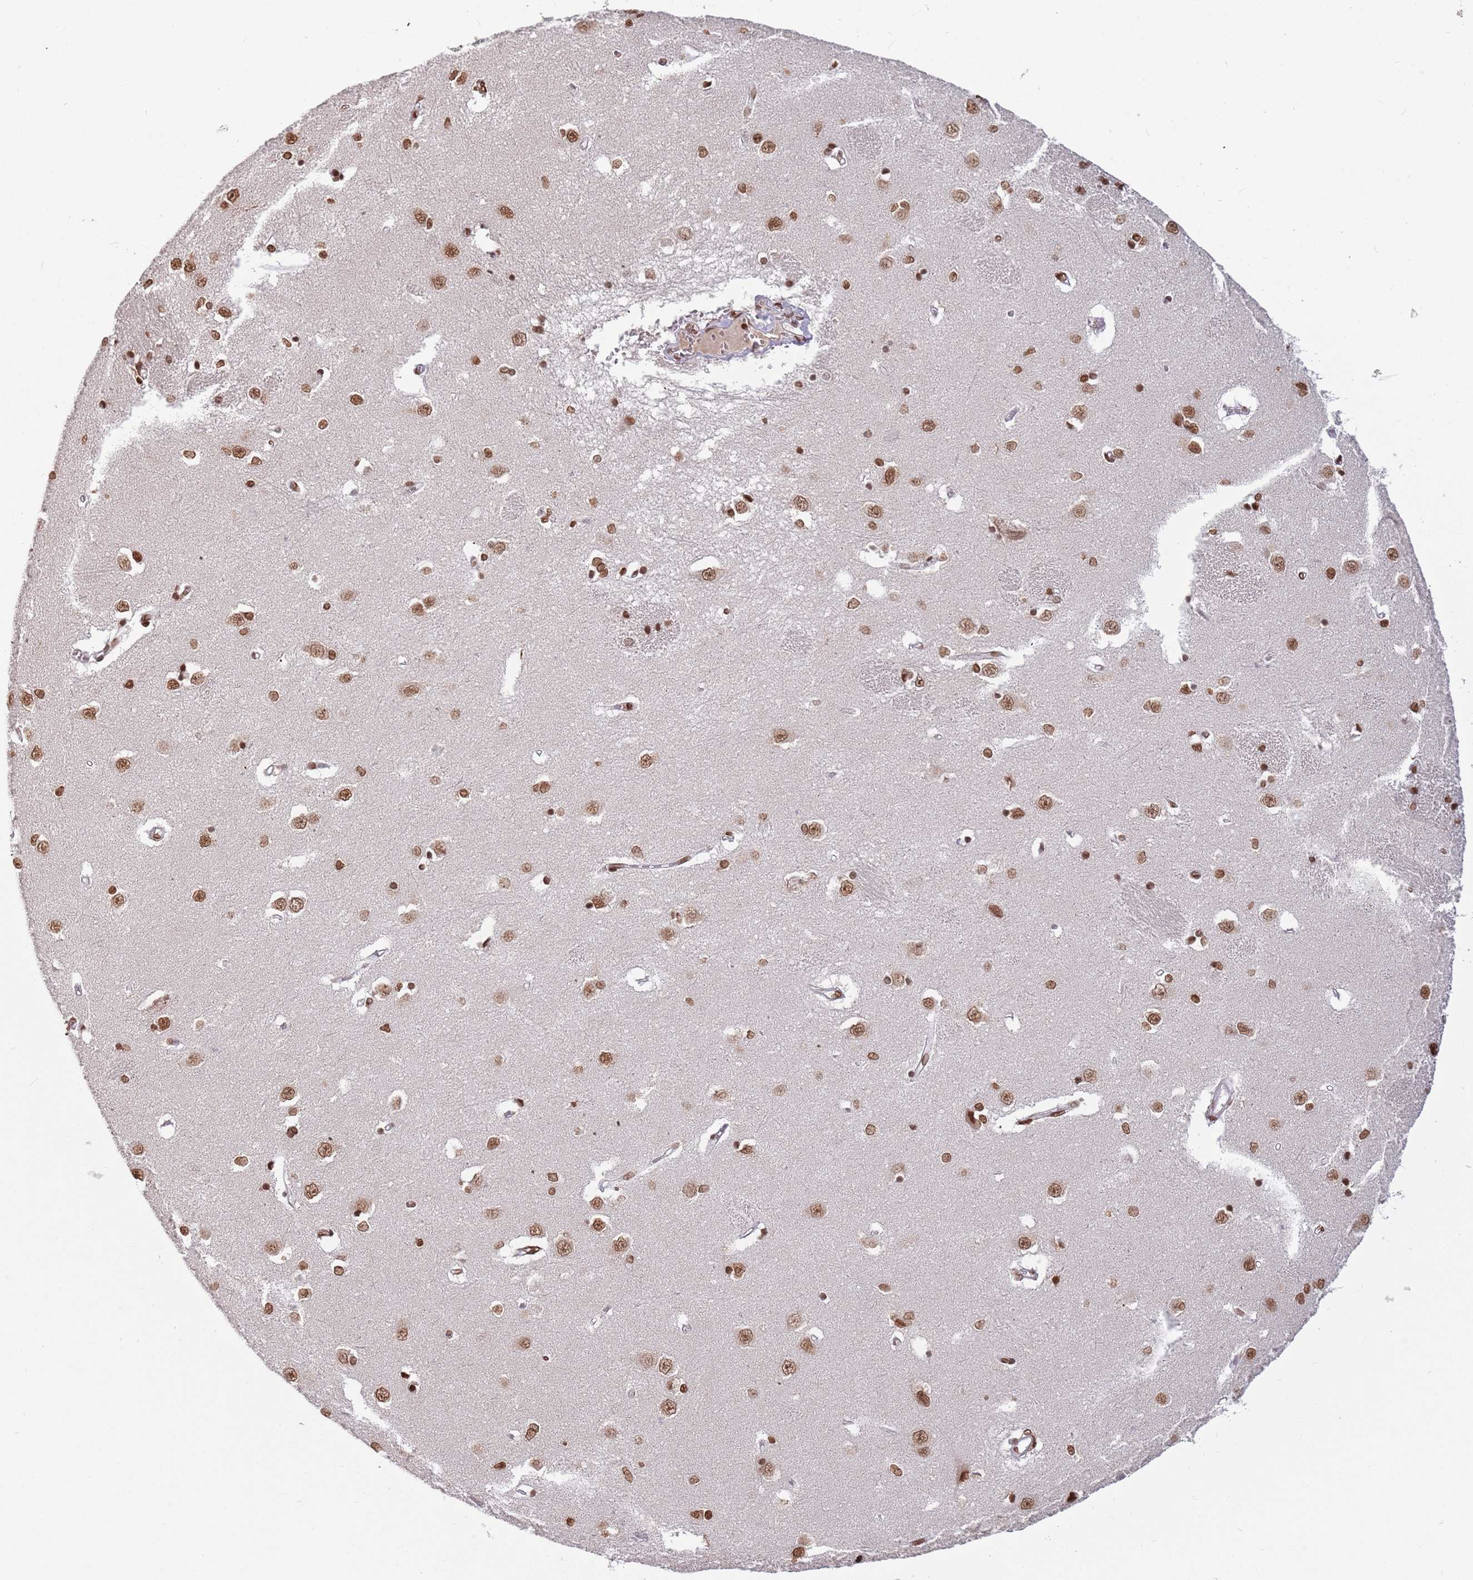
{"staining": {"intensity": "moderate", "quantity": "25%-75%", "location": "nuclear"}, "tissue": "caudate", "cell_type": "Glial cells", "image_type": "normal", "snomed": [{"axis": "morphology", "description": "Normal tissue, NOS"}, {"axis": "topography", "description": "Lateral ventricle wall"}], "caption": "Immunohistochemical staining of normal caudate shows moderate nuclear protein staining in about 25%-75% of glial cells. Using DAB (3,3'-diaminobenzidine) (brown) and hematoxylin (blue) stains, captured at high magnification using brightfield microscopy.", "gene": "SH3RF3", "patient": {"sex": "male", "age": 37}}